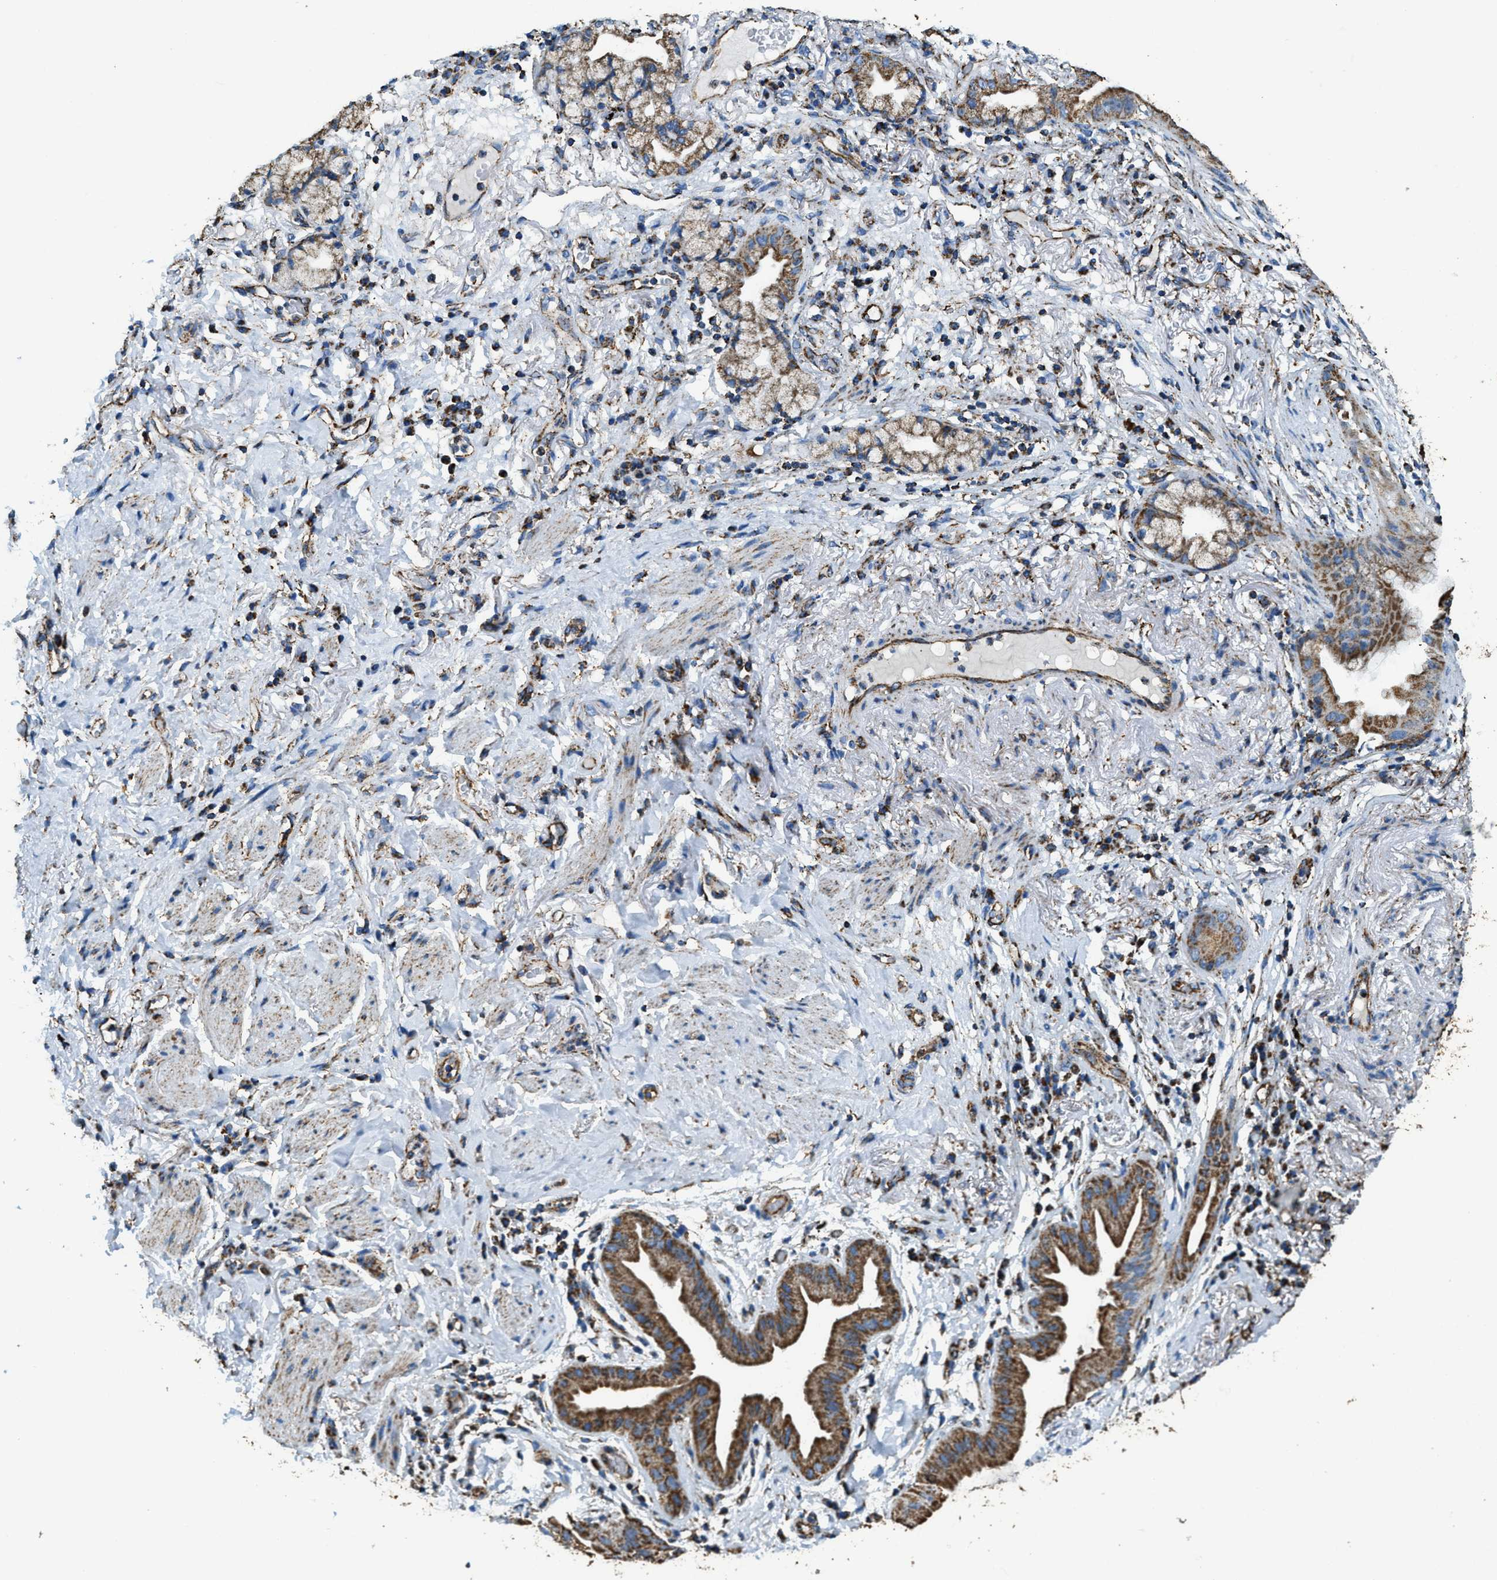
{"staining": {"intensity": "moderate", "quantity": ">75%", "location": "cytoplasmic/membranous"}, "tissue": "lung cancer", "cell_type": "Tumor cells", "image_type": "cancer", "snomed": [{"axis": "morphology", "description": "Normal tissue, NOS"}, {"axis": "morphology", "description": "Adenocarcinoma, NOS"}, {"axis": "topography", "description": "Bronchus"}, {"axis": "topography", "description": "Lung"}], "caption": "Human lung cancer stained for a protein (brown) exhibits moderate cytoplasmic/membranous positive positivity in approximately >75% of tumor cells.", "gene": "IRX6", "patient": {"sex": "female", "age": 70}}